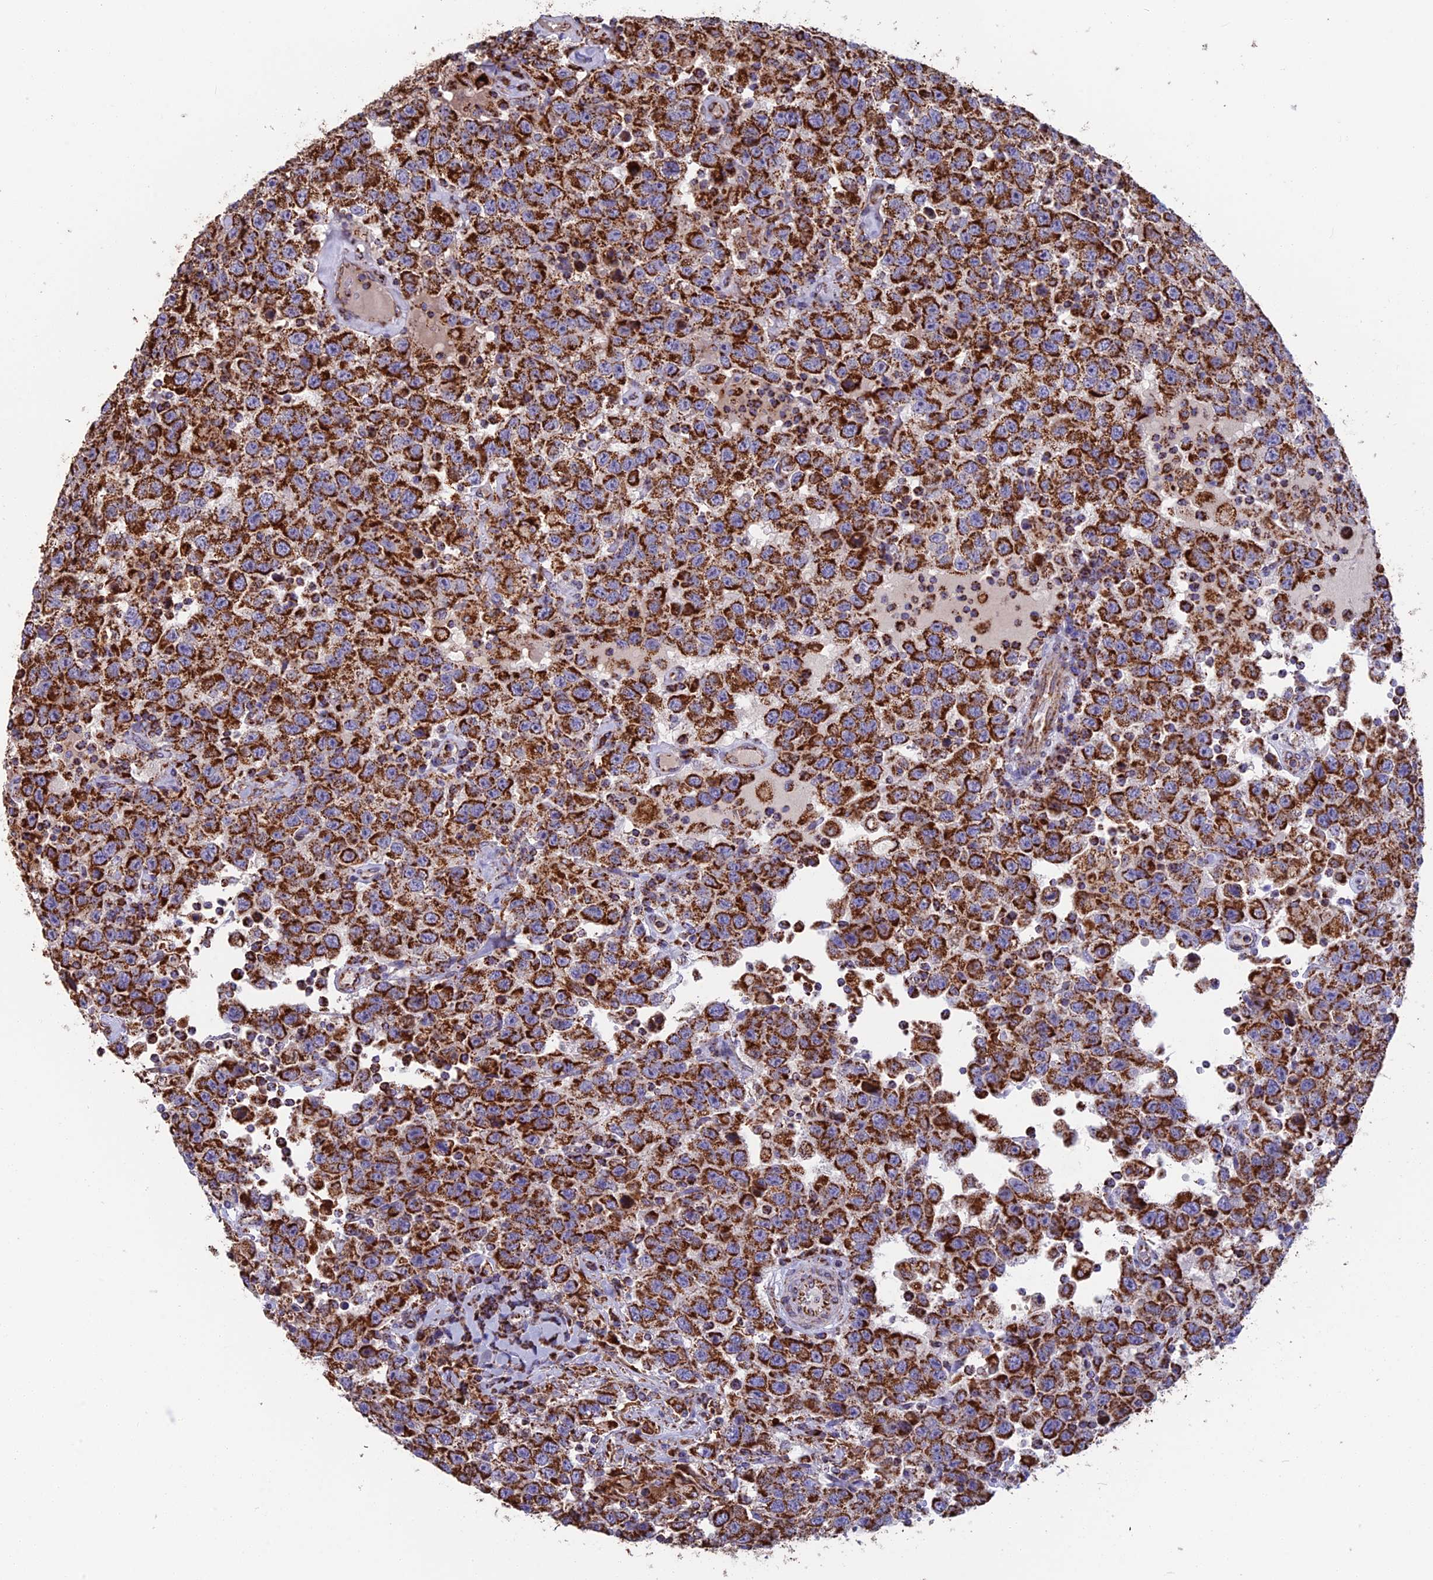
{"staining": {"intensity": "strong", "quantity": ">75%", "location": "cytoplasmic/membranous"}, "tissue": "testis cancer", "cell_type": "Tumor cells", "image_type": "cancer", "snomed": [{"axis": "morphology", "description": "Seminoma, NOS"}, {"axis": "topography", "description": "Testis"}], "caption": "Immunohistochemical staining of testis cancer (seminoma) shows strong cytoplasmic/membranous protein positivity in approximately >75% of tumor cells.", "gene": "CS", "patient": {"sex": "male", "age": 41}}